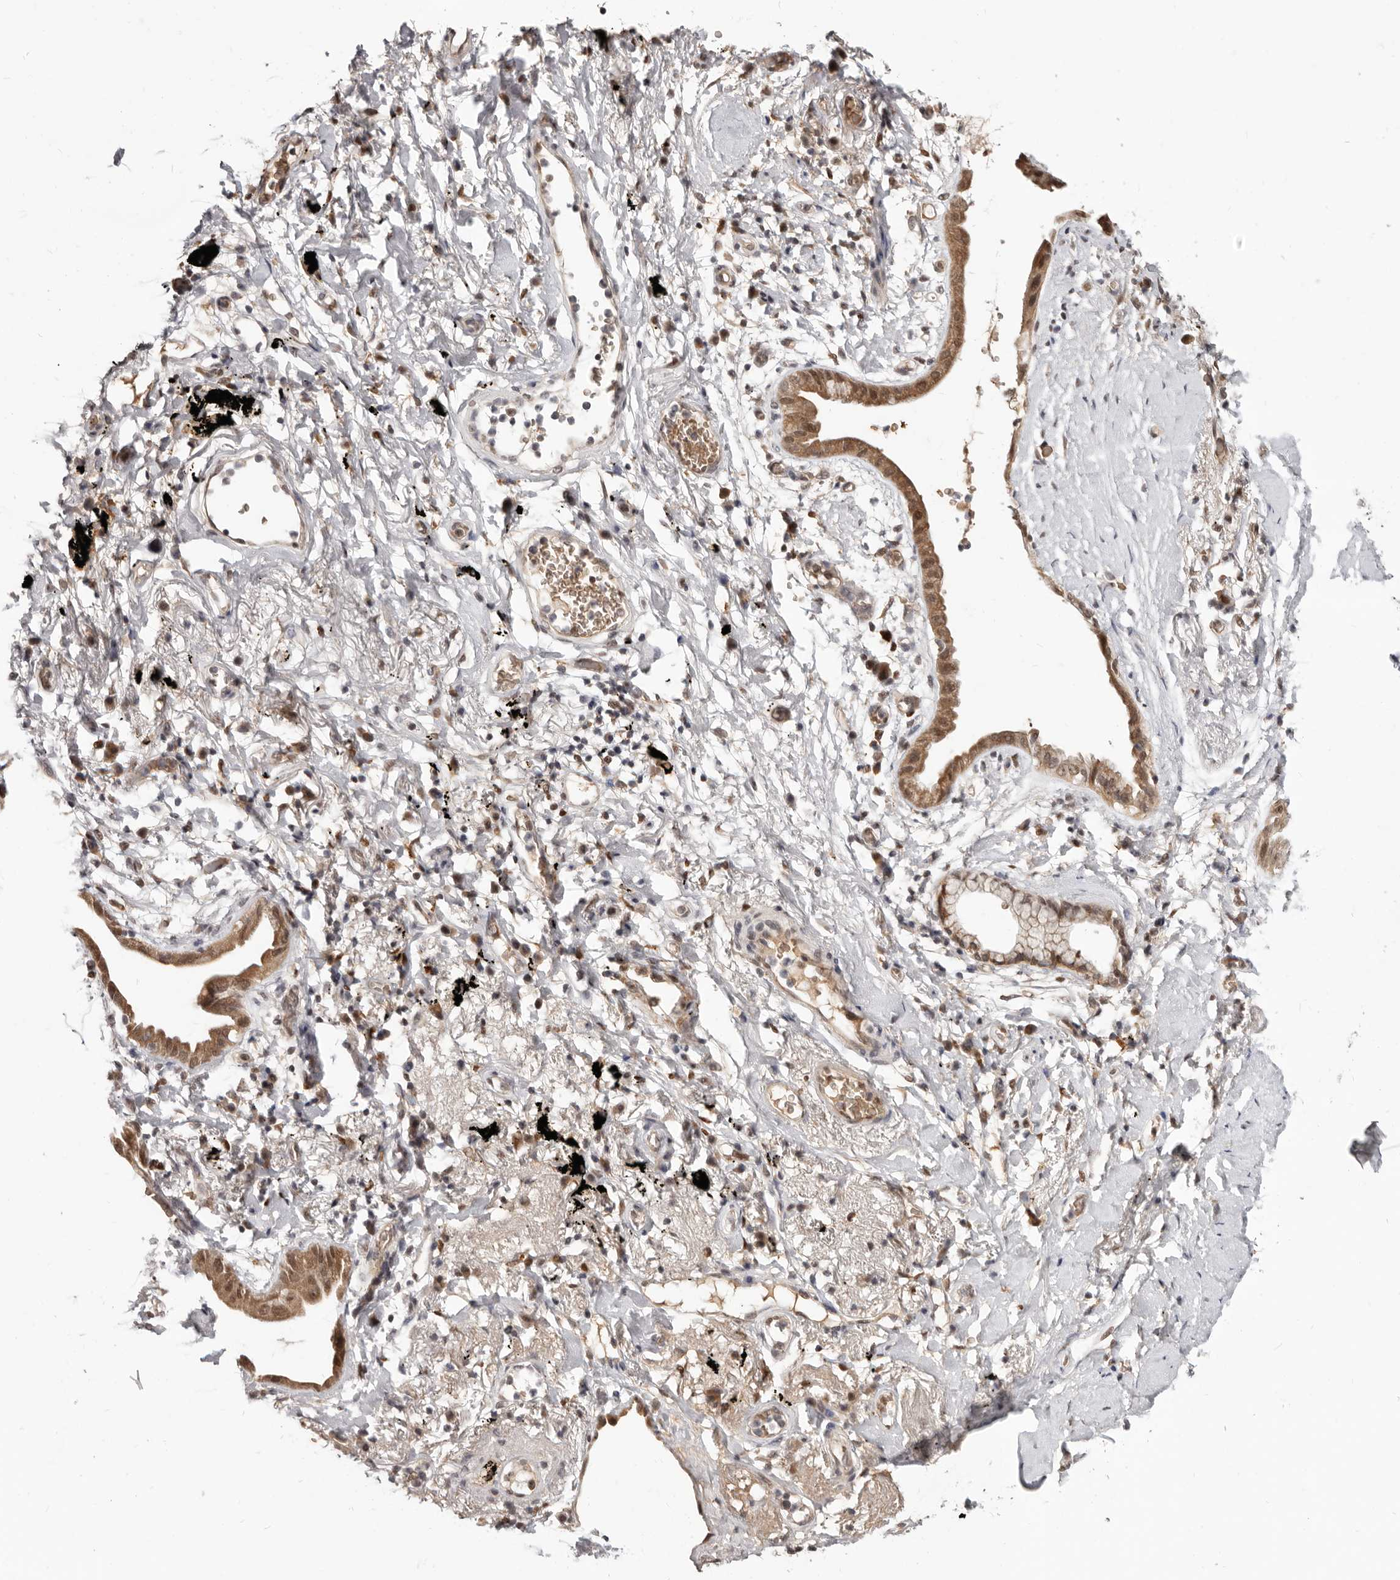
{"staining": {"intensity": "moderate", "quantity": ">75%", "location": "cytoplasmic/membranous,nuclear"}, "tissue": "lung cancer", "cell_type": "Tumor cells", "image_type": "cancer", "snomed": [{"axis": "morphology", "description": "Adenocarcinoma, NOS"}, {"axis": "topography", "description": "Lung"}], "caption": "High-power microscopy captured an immunohistochemistry histopathology image of lung cancer (adenocarcinoma), revealing moderate cytoplasmic/membranous and nuclear positivity in about >75% of tumor cells.", "gene": "NCOA3", "patient": {"sex": "female", "age": 70}}